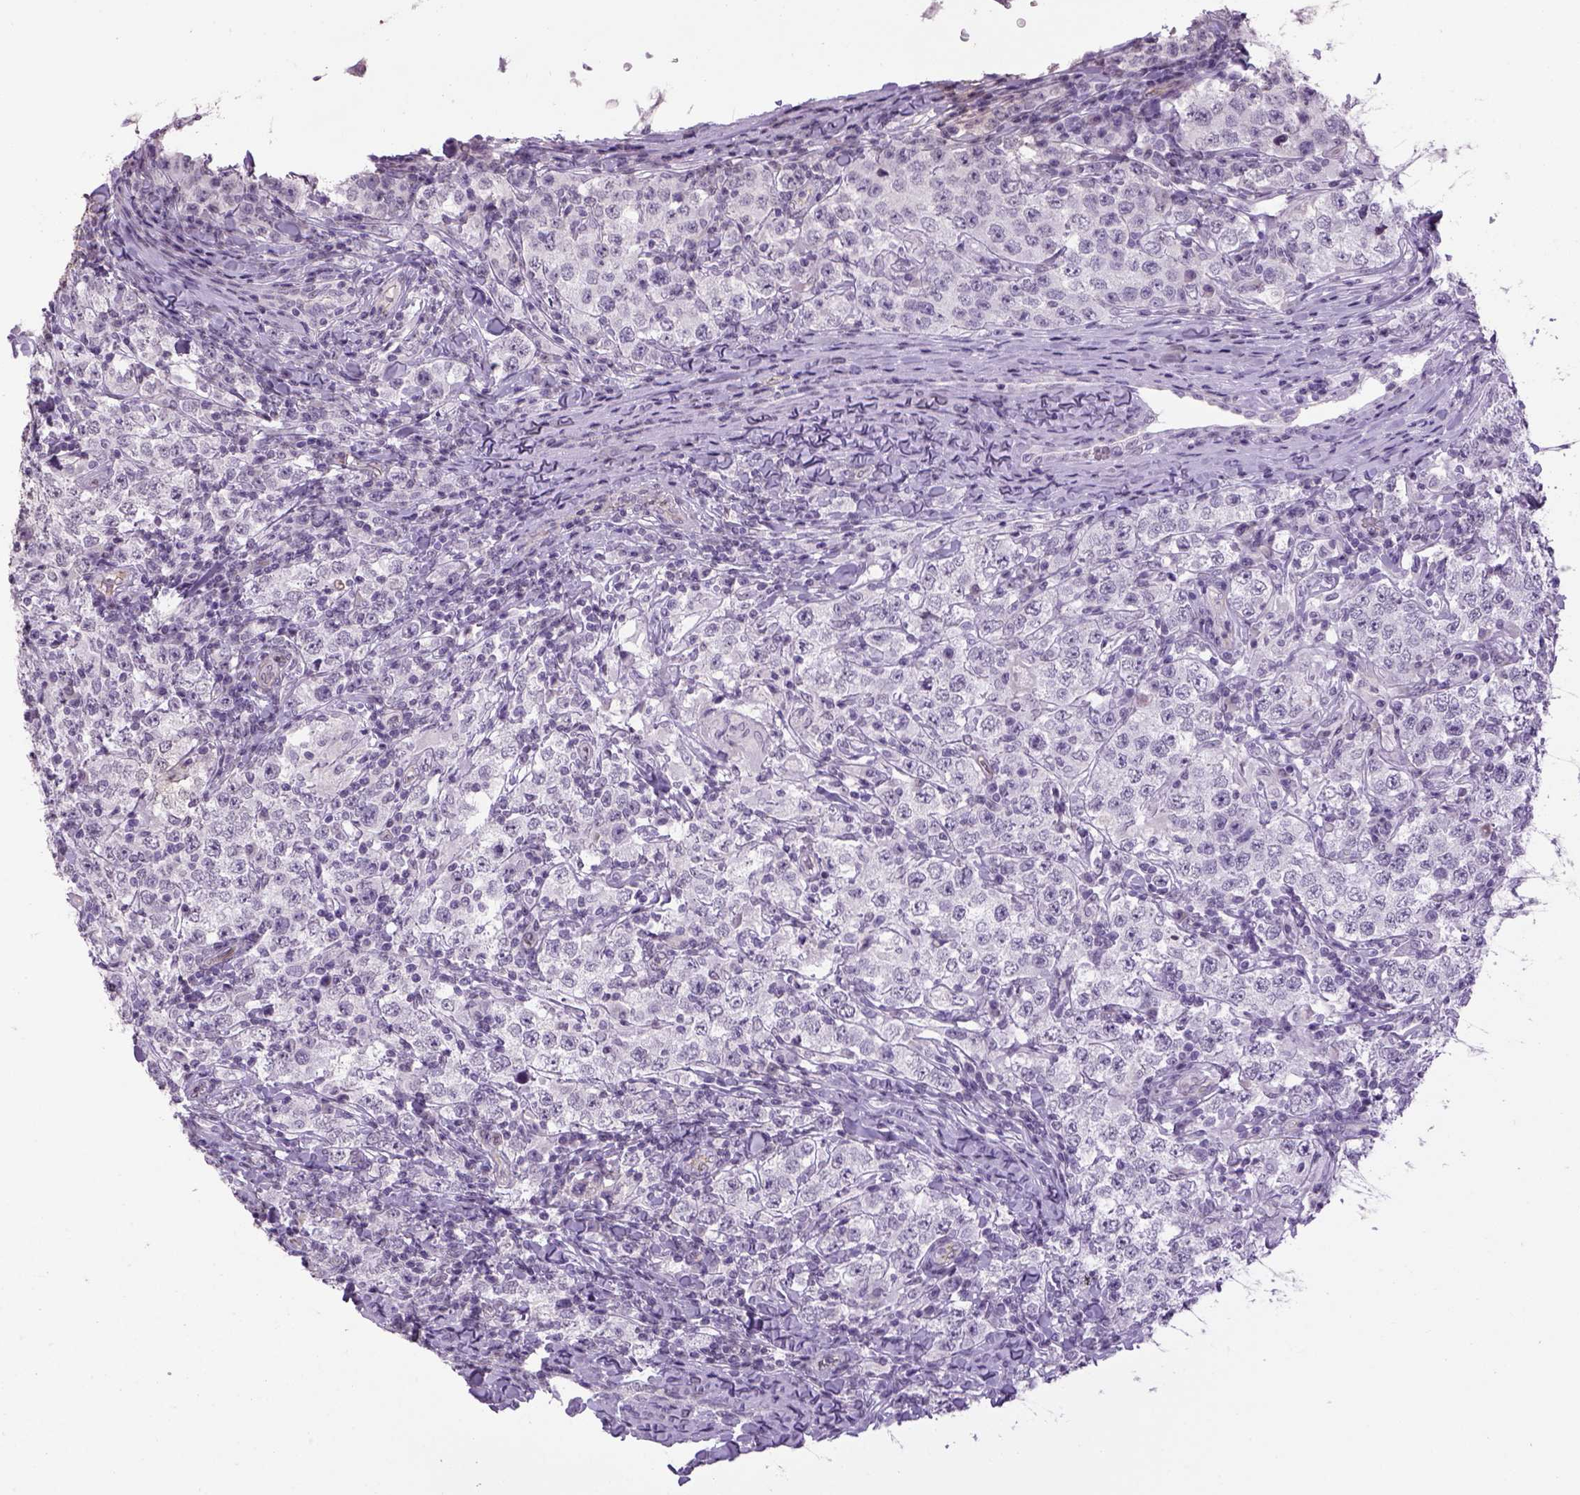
{"staining": {"intensity": "negative", "quantity": "none", "location": "none"}, "tissue": "testis cancer", "cell_type": "Tumor cells", "image_type": "cancer", "snomed": [{"axis": "morphology", "description": "Seminoma, NOS"}, {"axis": "morphology", "description": "Carcinoma, Embryonal, NOS"}, {"axis": "topography", "description": "Testis"}], "caption": "This micrograph is of embryonal carcinoma (testis) stained with IHC to label a protein in brown with the nuclei are counter-stained blue. There is no expression in tumor cells.", "gene": "PRRT1", "patient": {"sex": "male", "age": 41}}